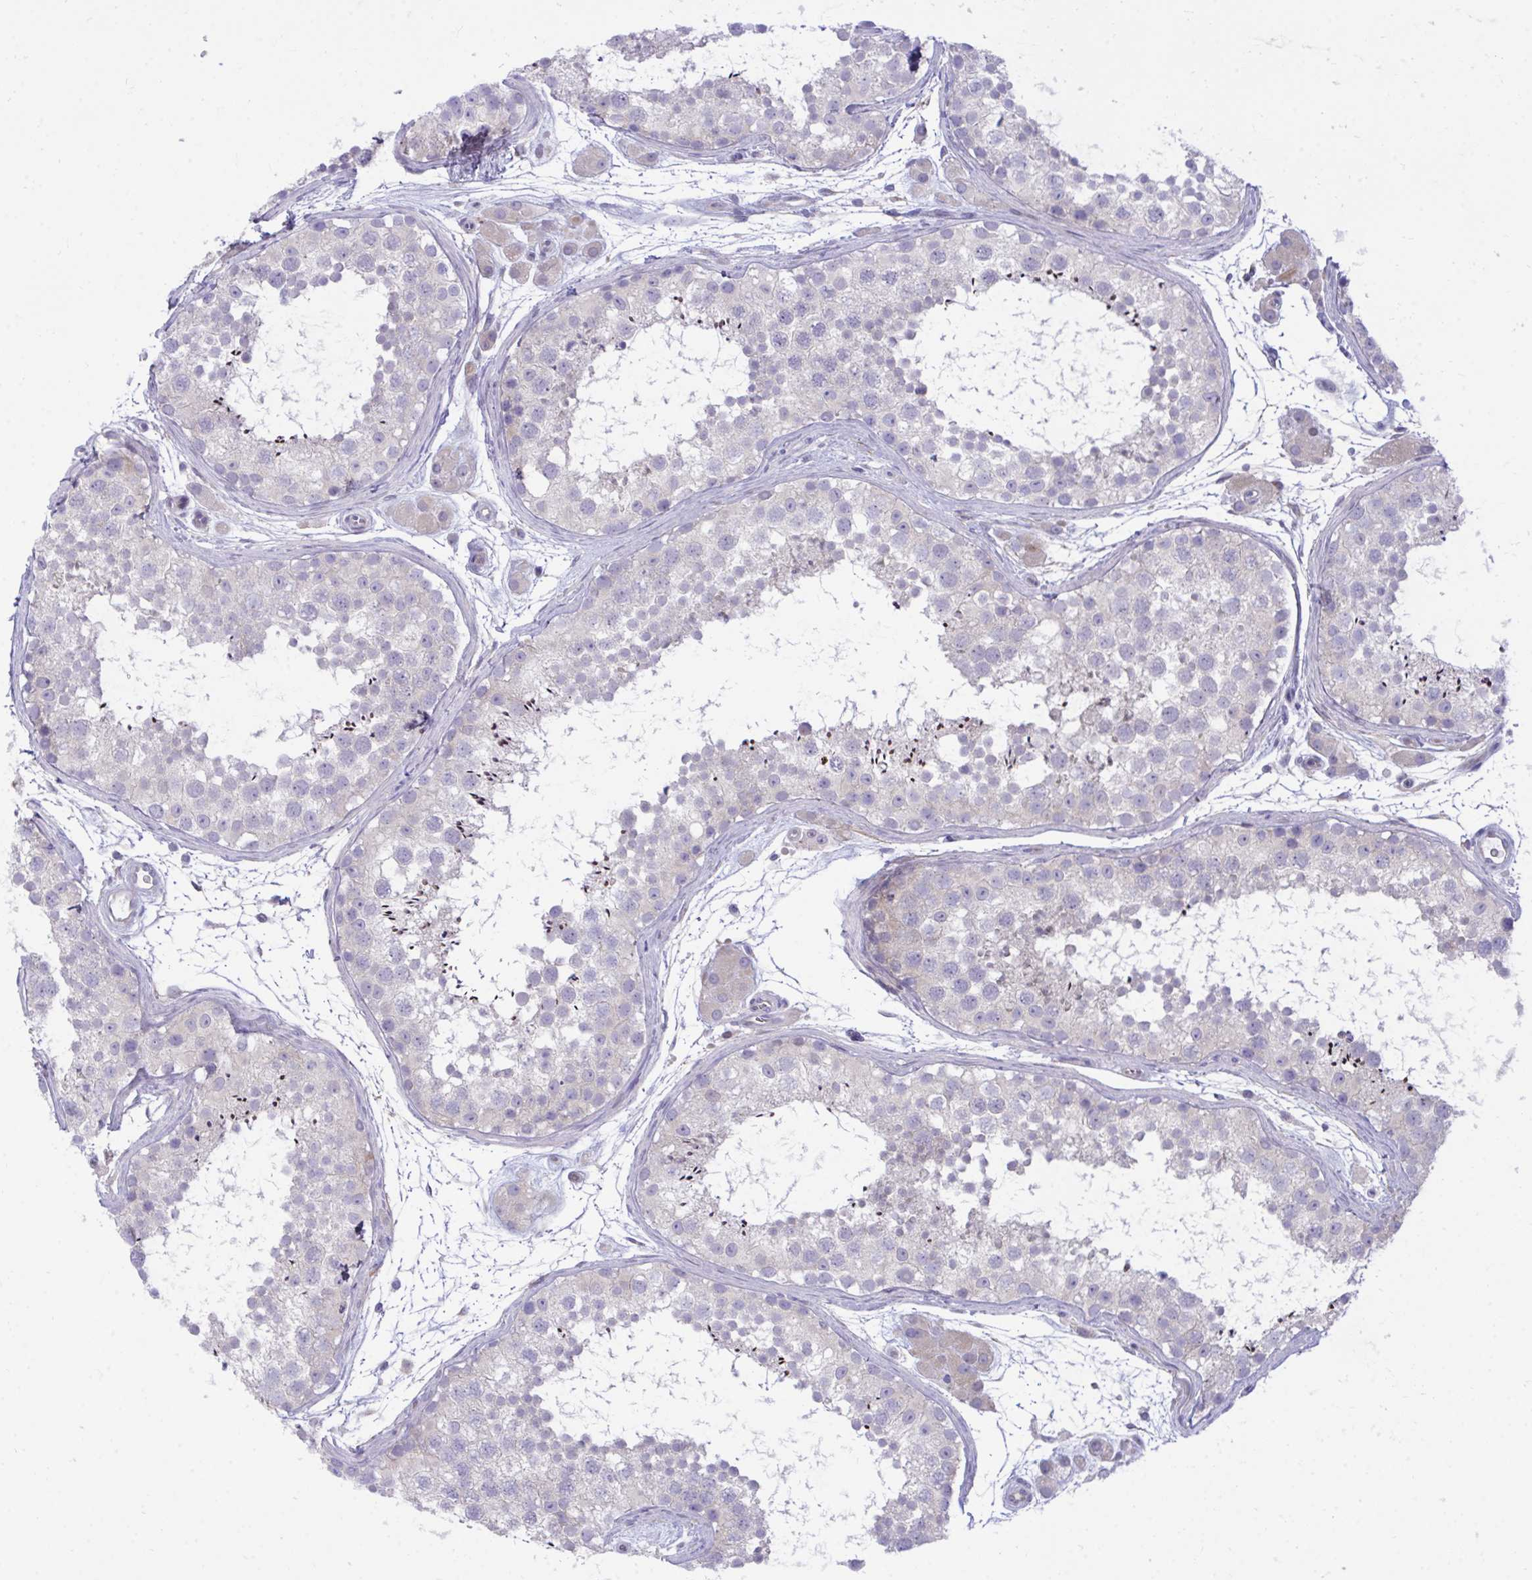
{"staining": {"intensity": "moderate", "quantity": "<25%", "location": "cytoplasmic/membranous"}, "tissue": "testis", "cell_type": "Cells in seminiferous ducts", "image_type": "normal", "snomed": [{"axis": "morphology", "description": "Normal tissue, NOS"}, {"axis": "topography", "description": "Testis"}], "caption": "Human testis stained with a brown dye reveals moderate cytoplasmic/membranous positive positivity in about <25% of cells in seminiferous ducts.", "gene": "MED9", "patient": {"sex": "male", "age": 41}}